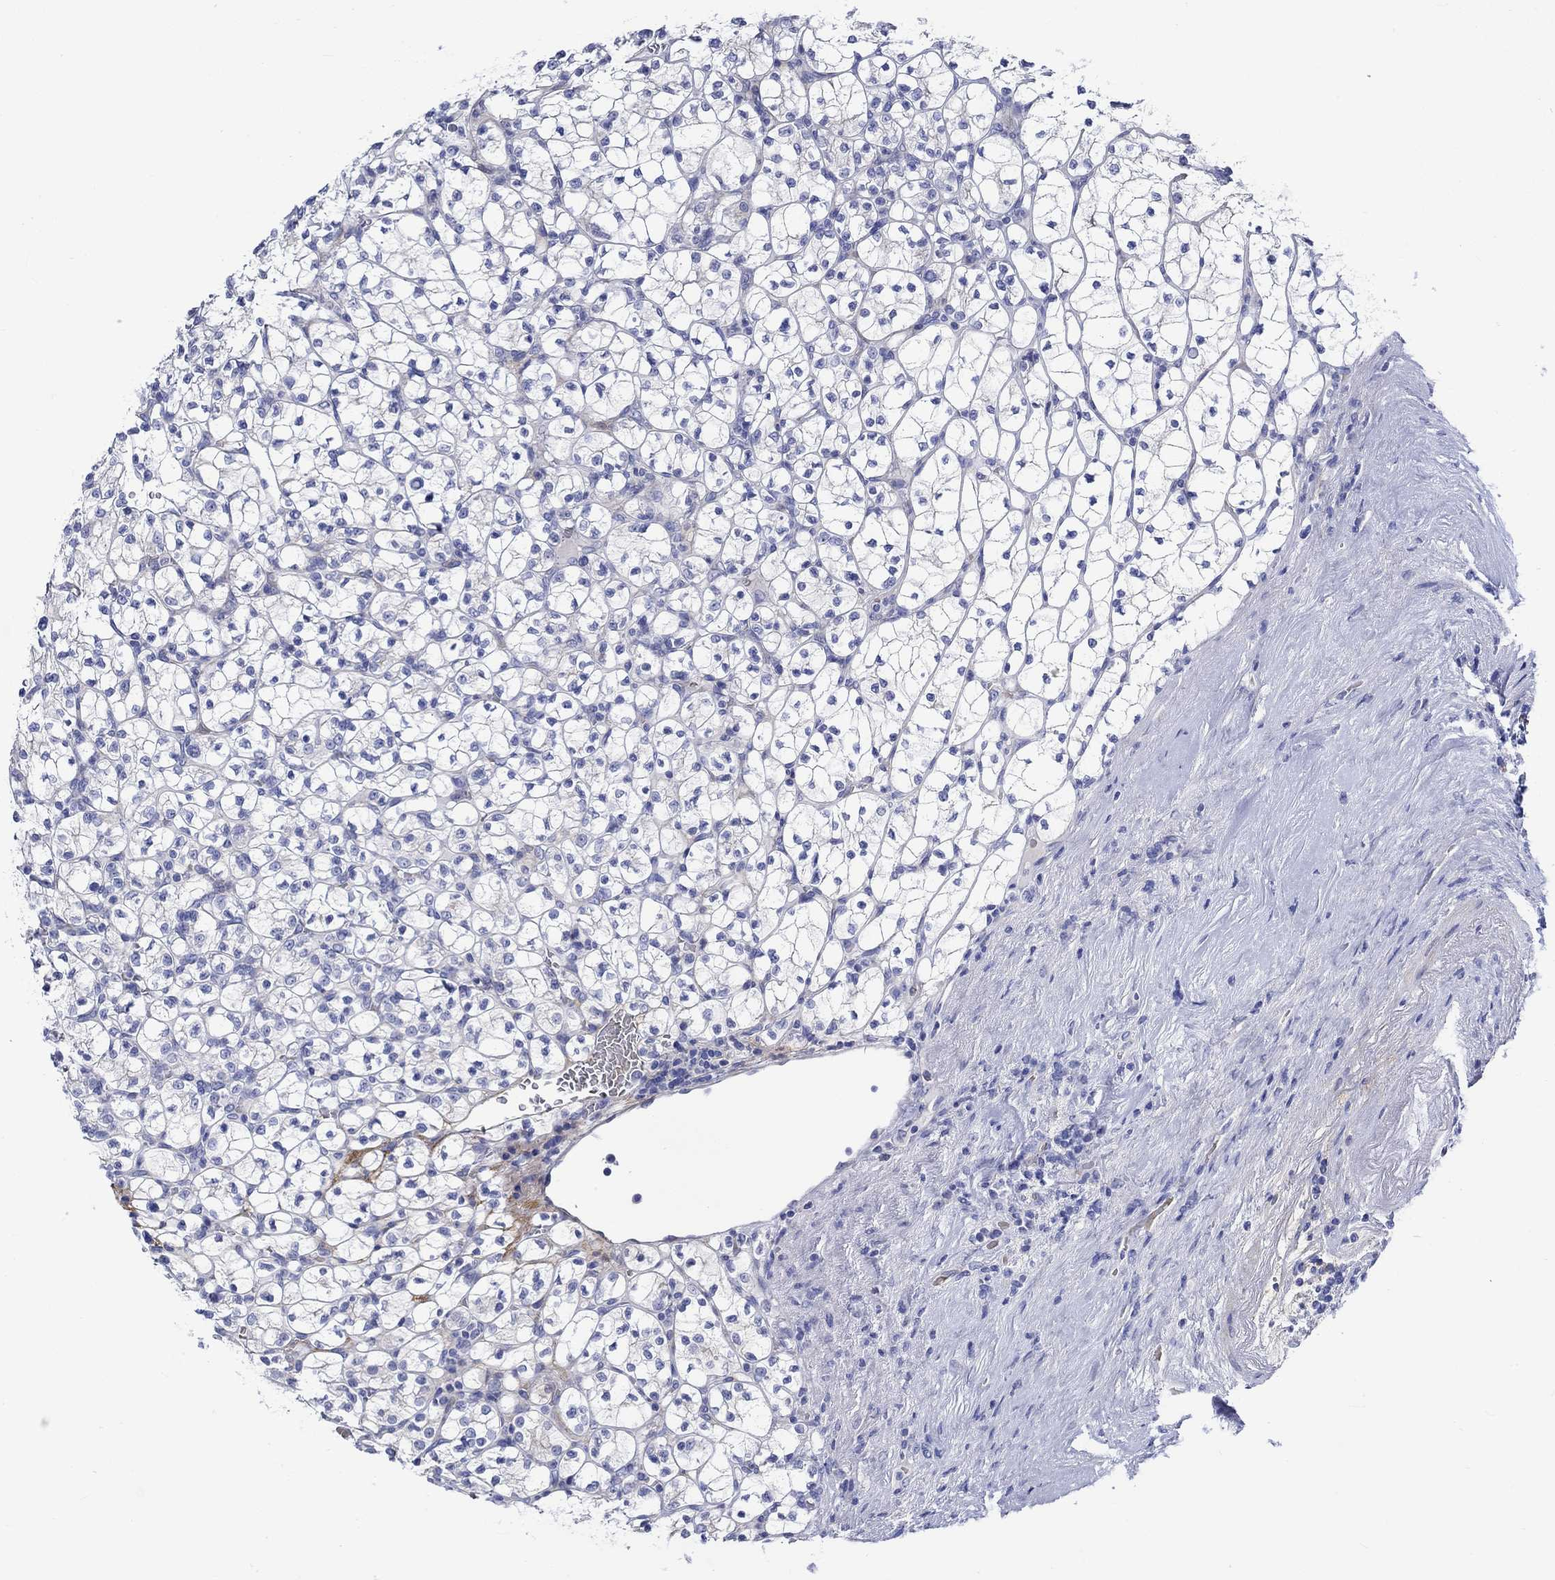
{"staining": {"intensity": "negative", "quantity": "none", "location": "none"}, "tissue": "renal cancer", "cell_type": "Tumor cells", "image_type": "cancer", "snomed": [{"axis": "morphology", "description": "Adenocarcinoma, NOS"}, {"axis": "topography", "description": "Kidney"}], "caption": "This is an immunohistochemistry histopathology image of renal cancer (adenocarcinoma). There is no positivity in tumor cells.", "gene": "NRIP3", "patient": {"sex": "female", "age": 89}}